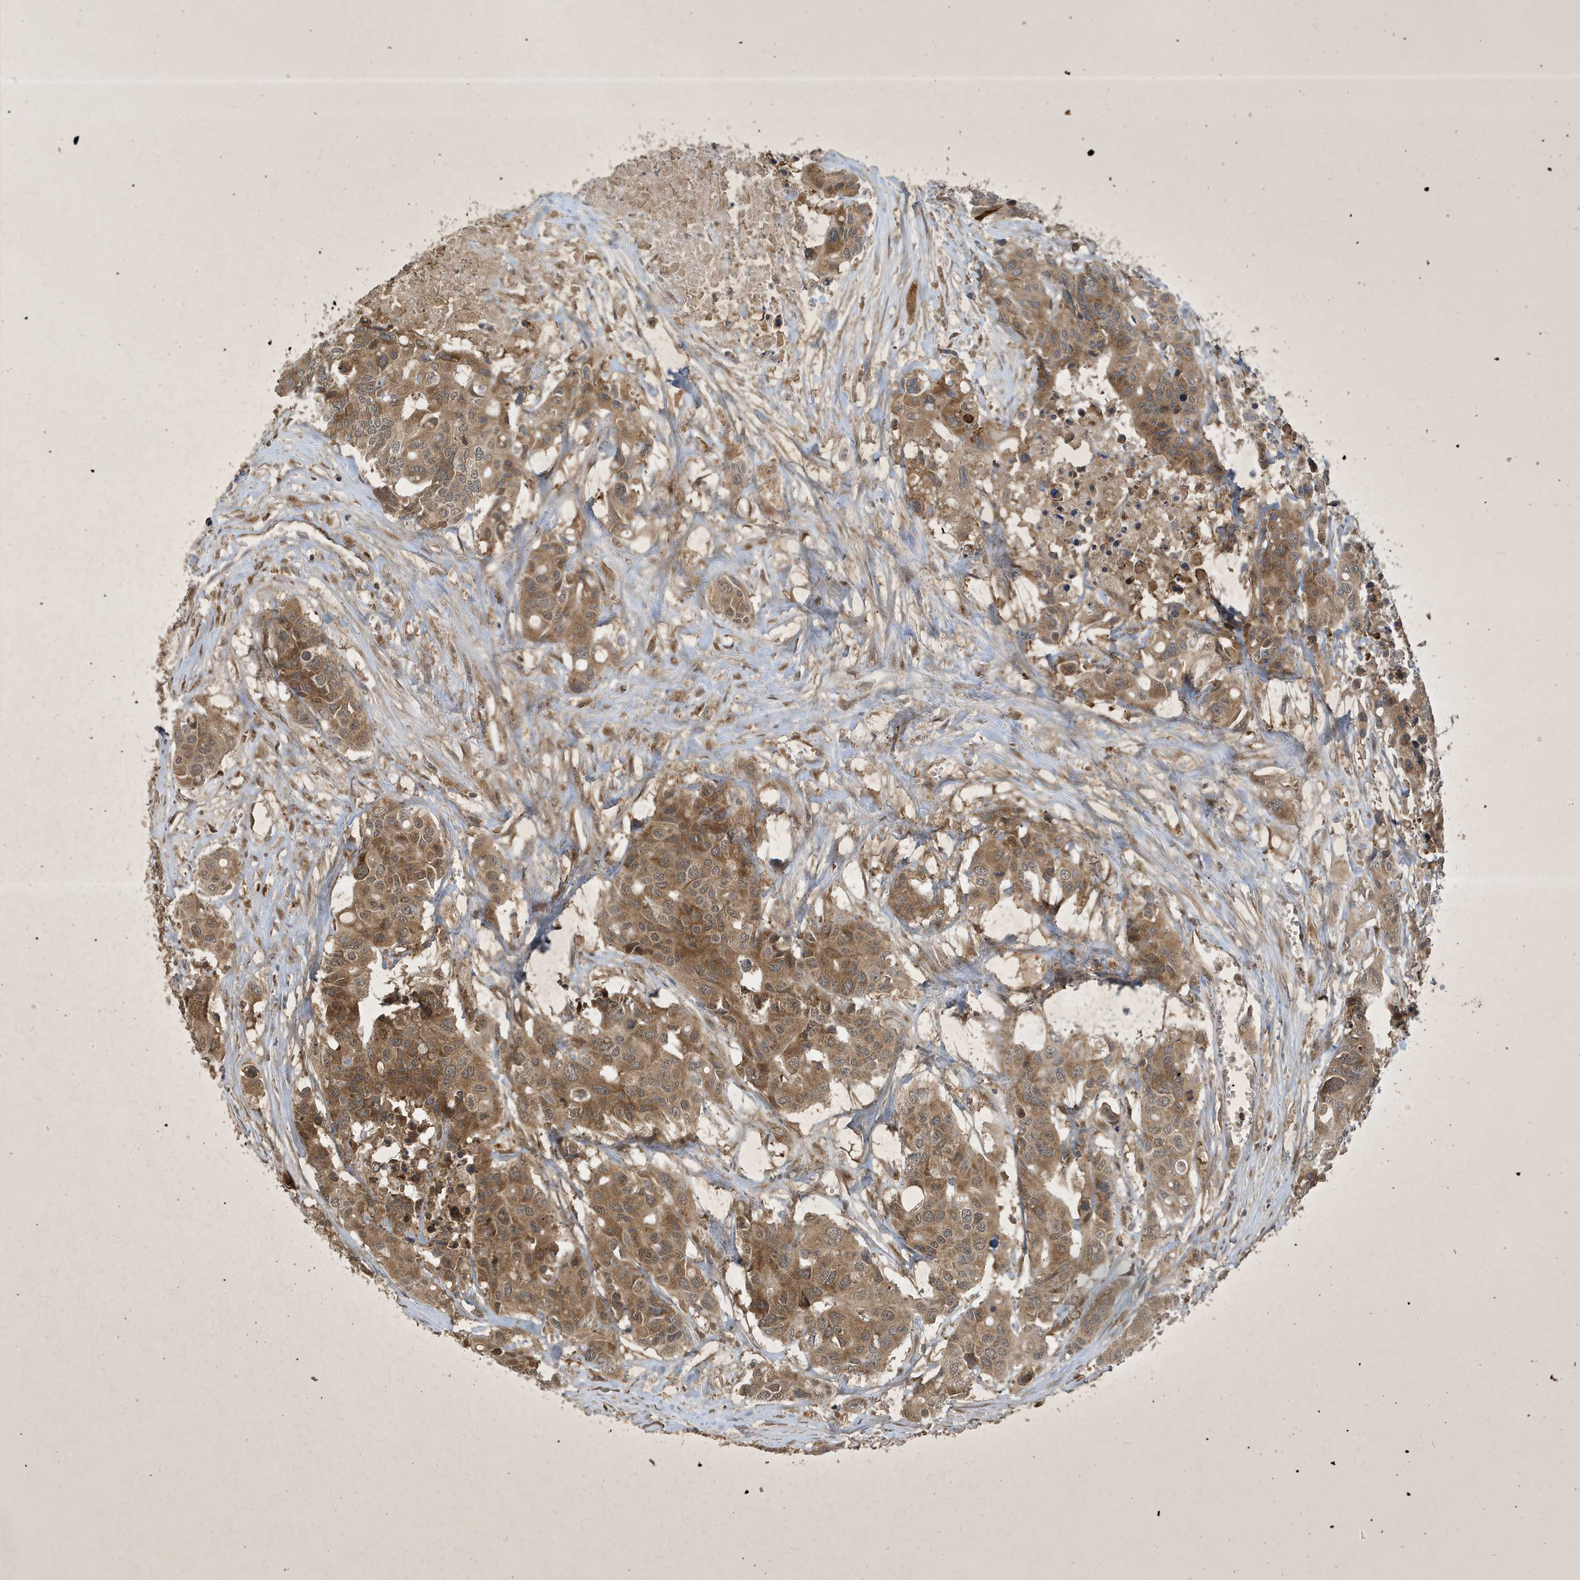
{"staining": {"intensity": "moderate", "quantity": ">75%", "location": "cytoplasmic/membranous"}, "tissue": "colorectal cancer", "cell_type": "Tumor cells", "image_type": "cancer", "snomed": [{"axis": "morphology", "description": "Adenocarcinoma, NOS"}, {"axis": "topography", "description": "Colon"}], "caption": "Moderate cytoplasmic/membranous protein staining is appreciated in about >75% of tumor cells in colorectal cancer (adenocarcinoma).", "gene": "STX10", "patient": {"sex": "male", "age": 77}}